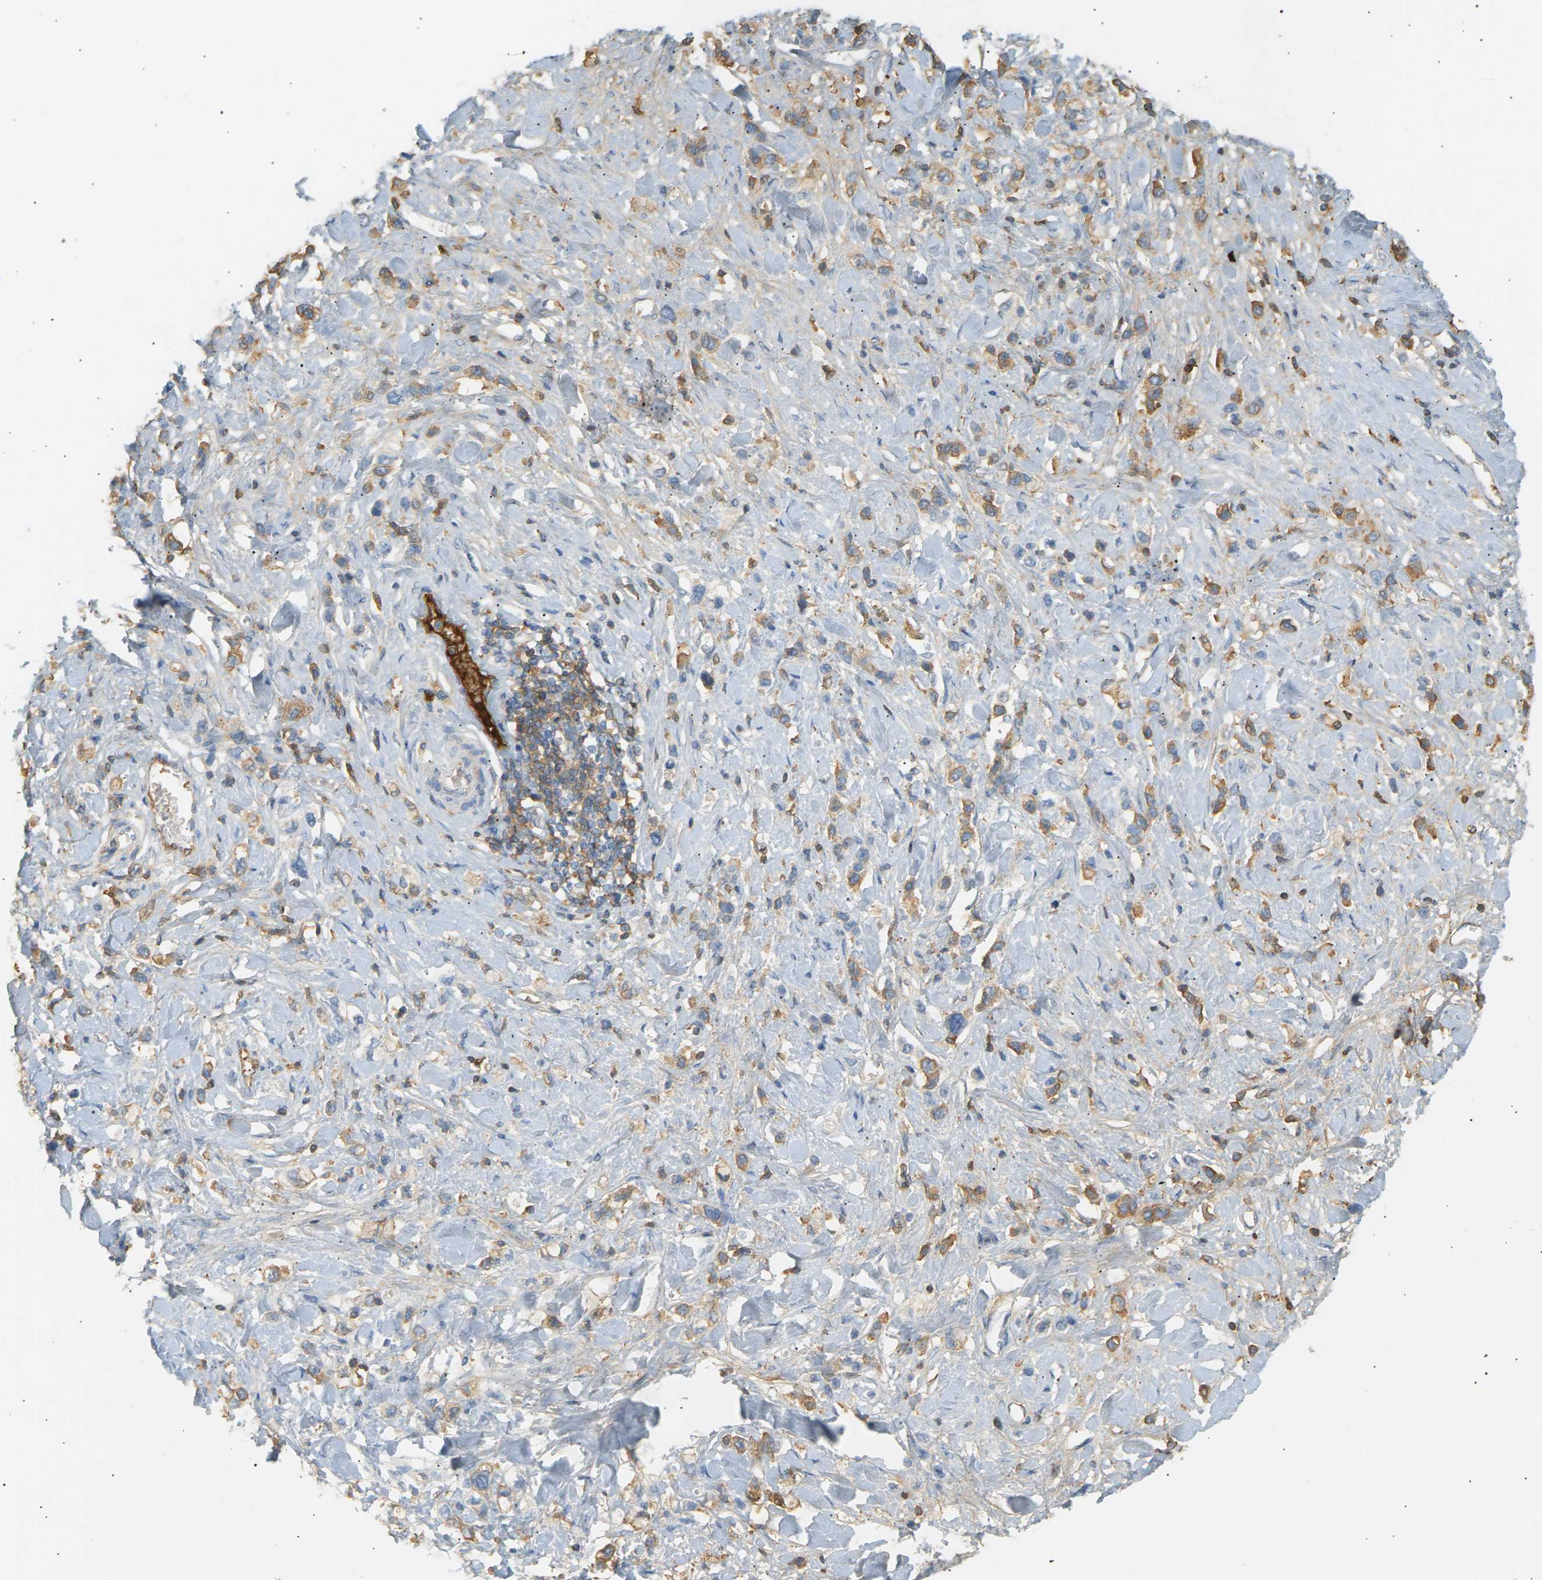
{"staining": {"intensity": "moderate", "quantity": ">75%", "location": "cytoplasmic/membranous"}, "tissue": "stomach cancer", "cell_type": "Tumor cells", "image_type": "cancer", "snomed": [{"axis": "morphology", "description": "Normal tissue, NOS"}, {"axis": "morphology", "description": "Adenocarcinoma, NOS"}, {"axis": "topography", "description": "Stomach, upper"}, {"axis": "topography", "description": "Stomach"}], "caption": "Stomach cancer (adenocarcinoma) stained for a protein (brown) reveals moderate cytoplasmic/membranous positive staining in about >75% of tumor cells.", "gene": "IGLC3", "patient": {"sex": "female", "age": 65}}